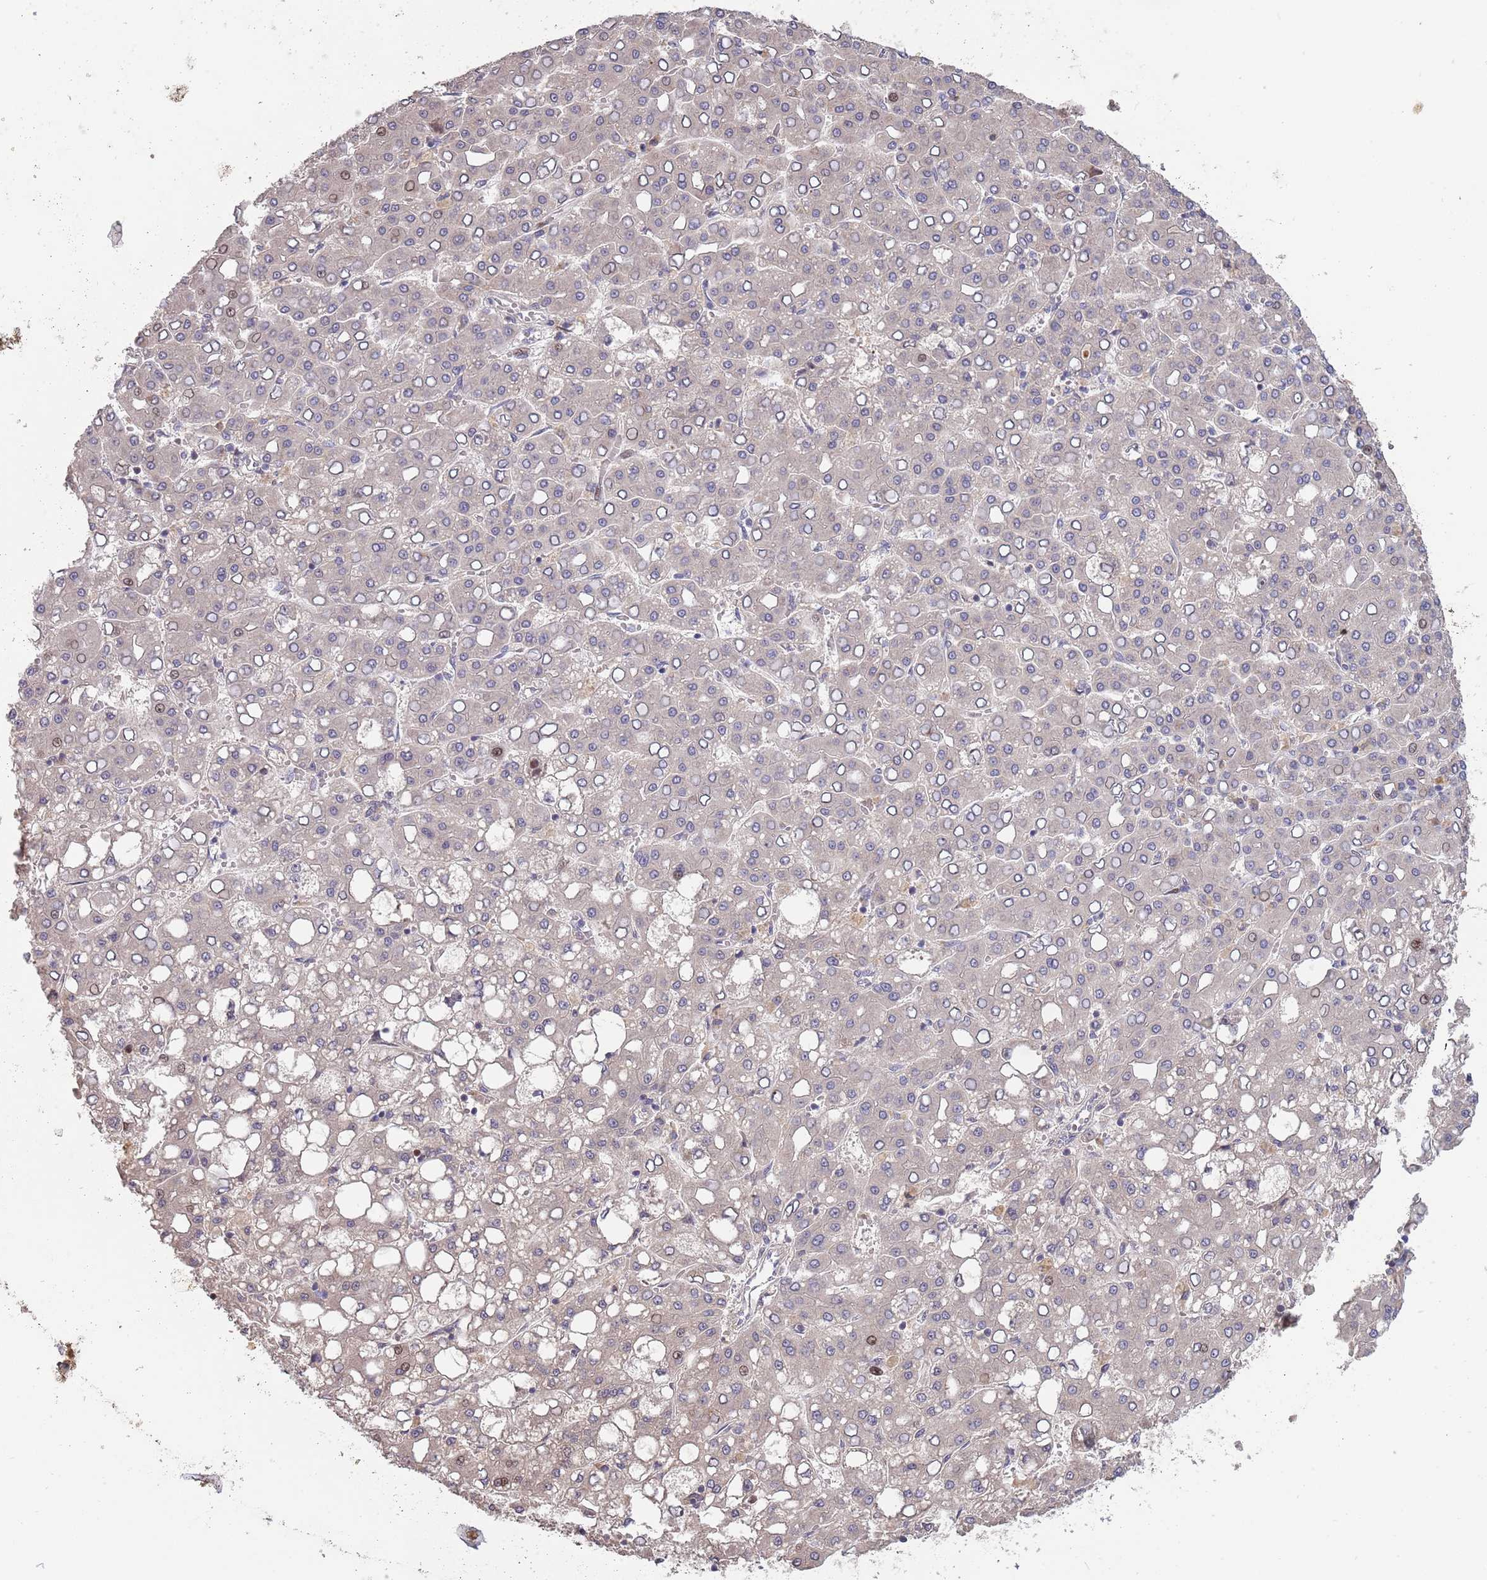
{"staining": {"intensity": "weak", "quantity": "<25%", "location": "nuclear"}, "tissue": "liver cancer", "cell_type": "Tumor cells", "image_type": "cancer", "snomed": [{"axis": "morphology", "description": "Carcinoma, Hepatocellular, NOS"}, {"axis": "topography", "description": "Liver"}], "caption": "Immunohistochemistry micrograph of neoplastic tissue: liver cancer (hepatocellular carcinoma) stained with DAB (3,3'-diaminobenzidine) shows no significant protein staining in tumor cells. (Immunohistochemistry, brightfield microscopy, high magnification).", "gene": "SYNDIG1L", "patient": {"sex": "male", "age": 65}}